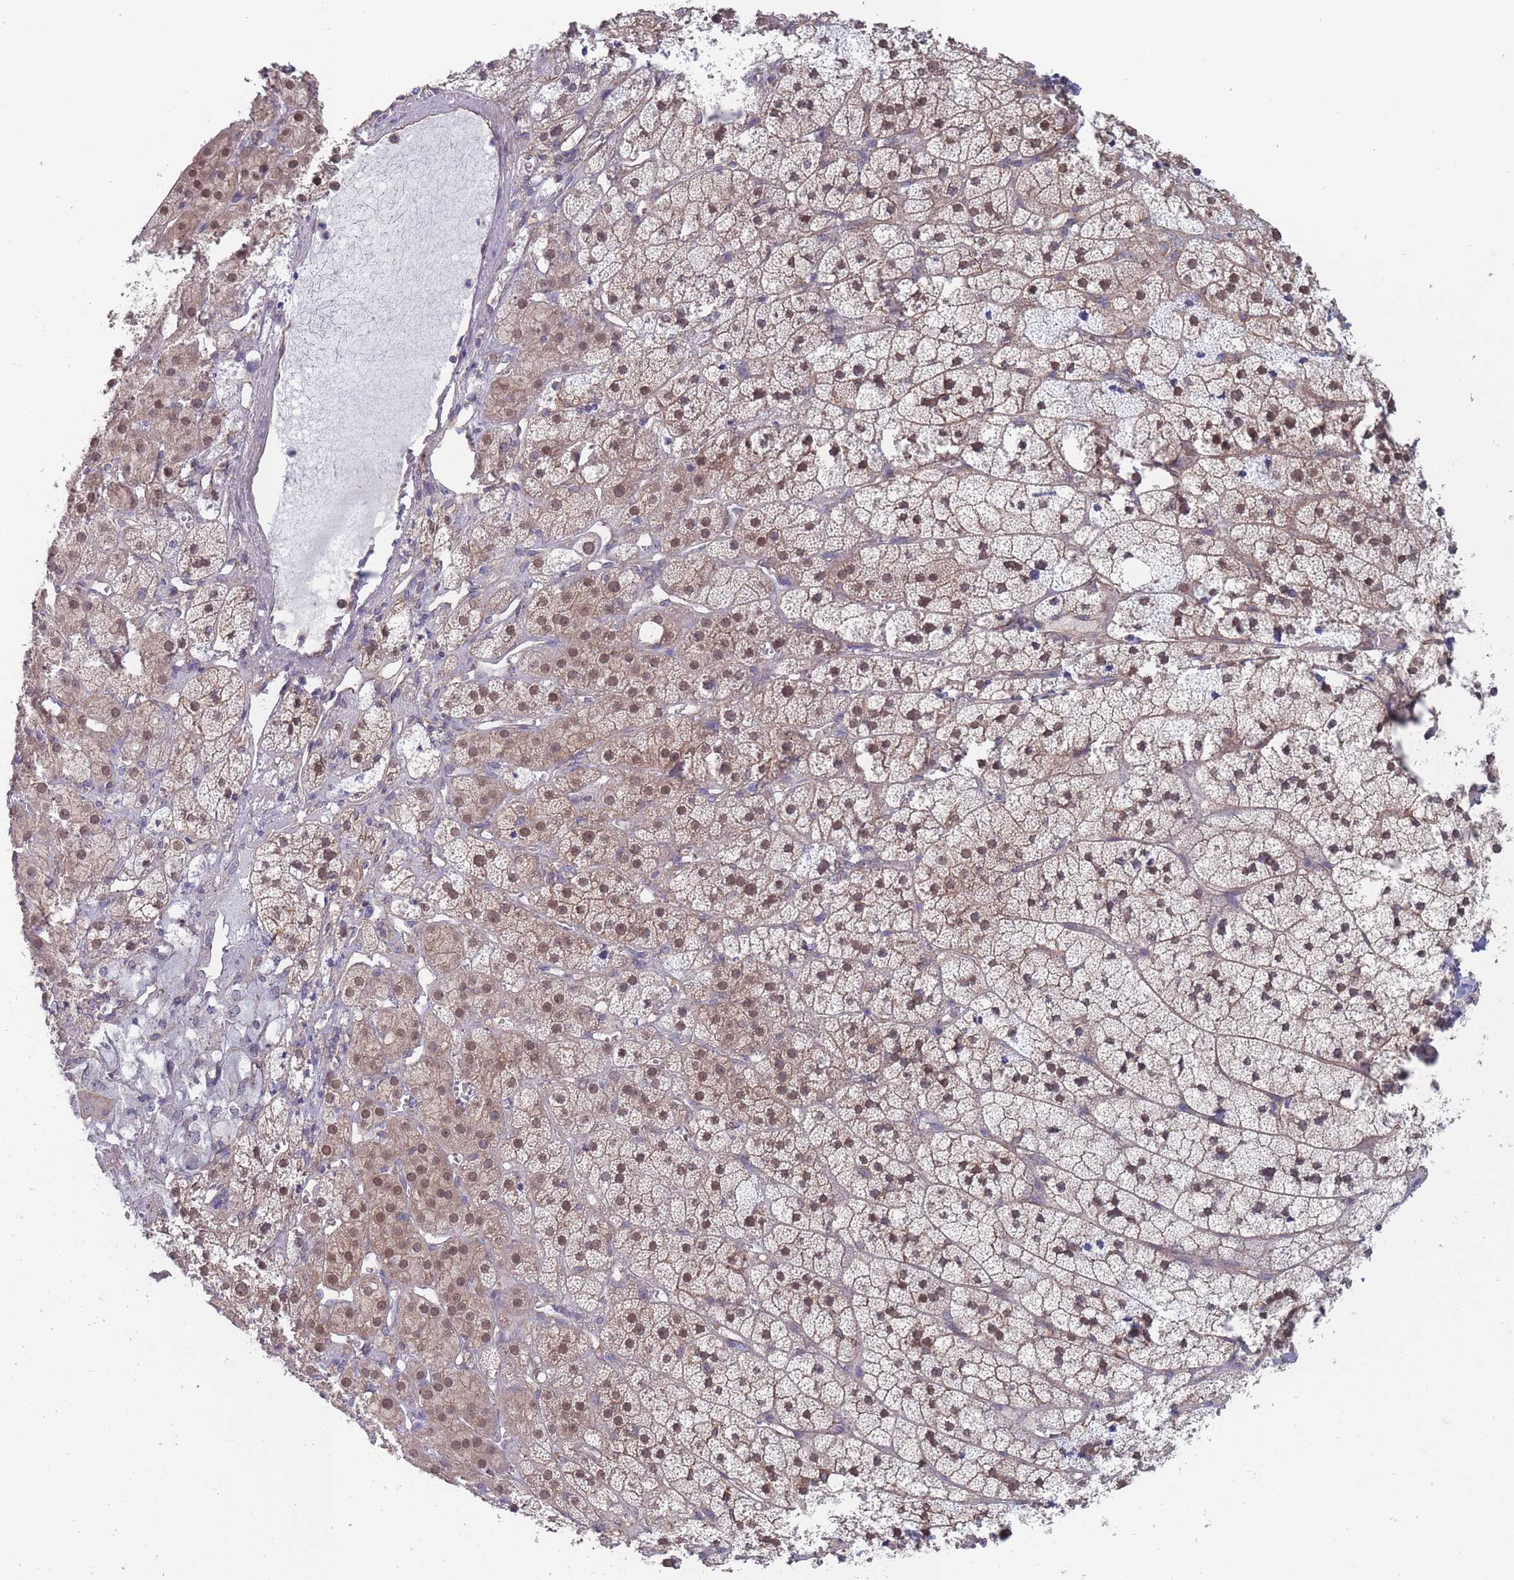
{"staining": {"intensity": "moderate", "quantity": "25%-75%", "location": "cytoplasmic/membranous,nuclear"}, "tissue": "adrenal gland", "cell_type": "Glandular cells", "image_type": "normal", "snomed": [{"axis": "morphology", "description": "Normal tissue, NOS"}, {"axis": "topography", "description": "Adrenal gland"}], "caption": "A photomicrograph of human adrenal gland stained for a protein displays moderate cytoplasmic/membranous,nuclear brown staining in glandular cells. The protein is stained brown, and the nuclei are stained in blue (DAB IHC with brightfield microscopy, high magnification).", "gene": "SLC1A6", "patient": {"sex": "female", "age": 52}}